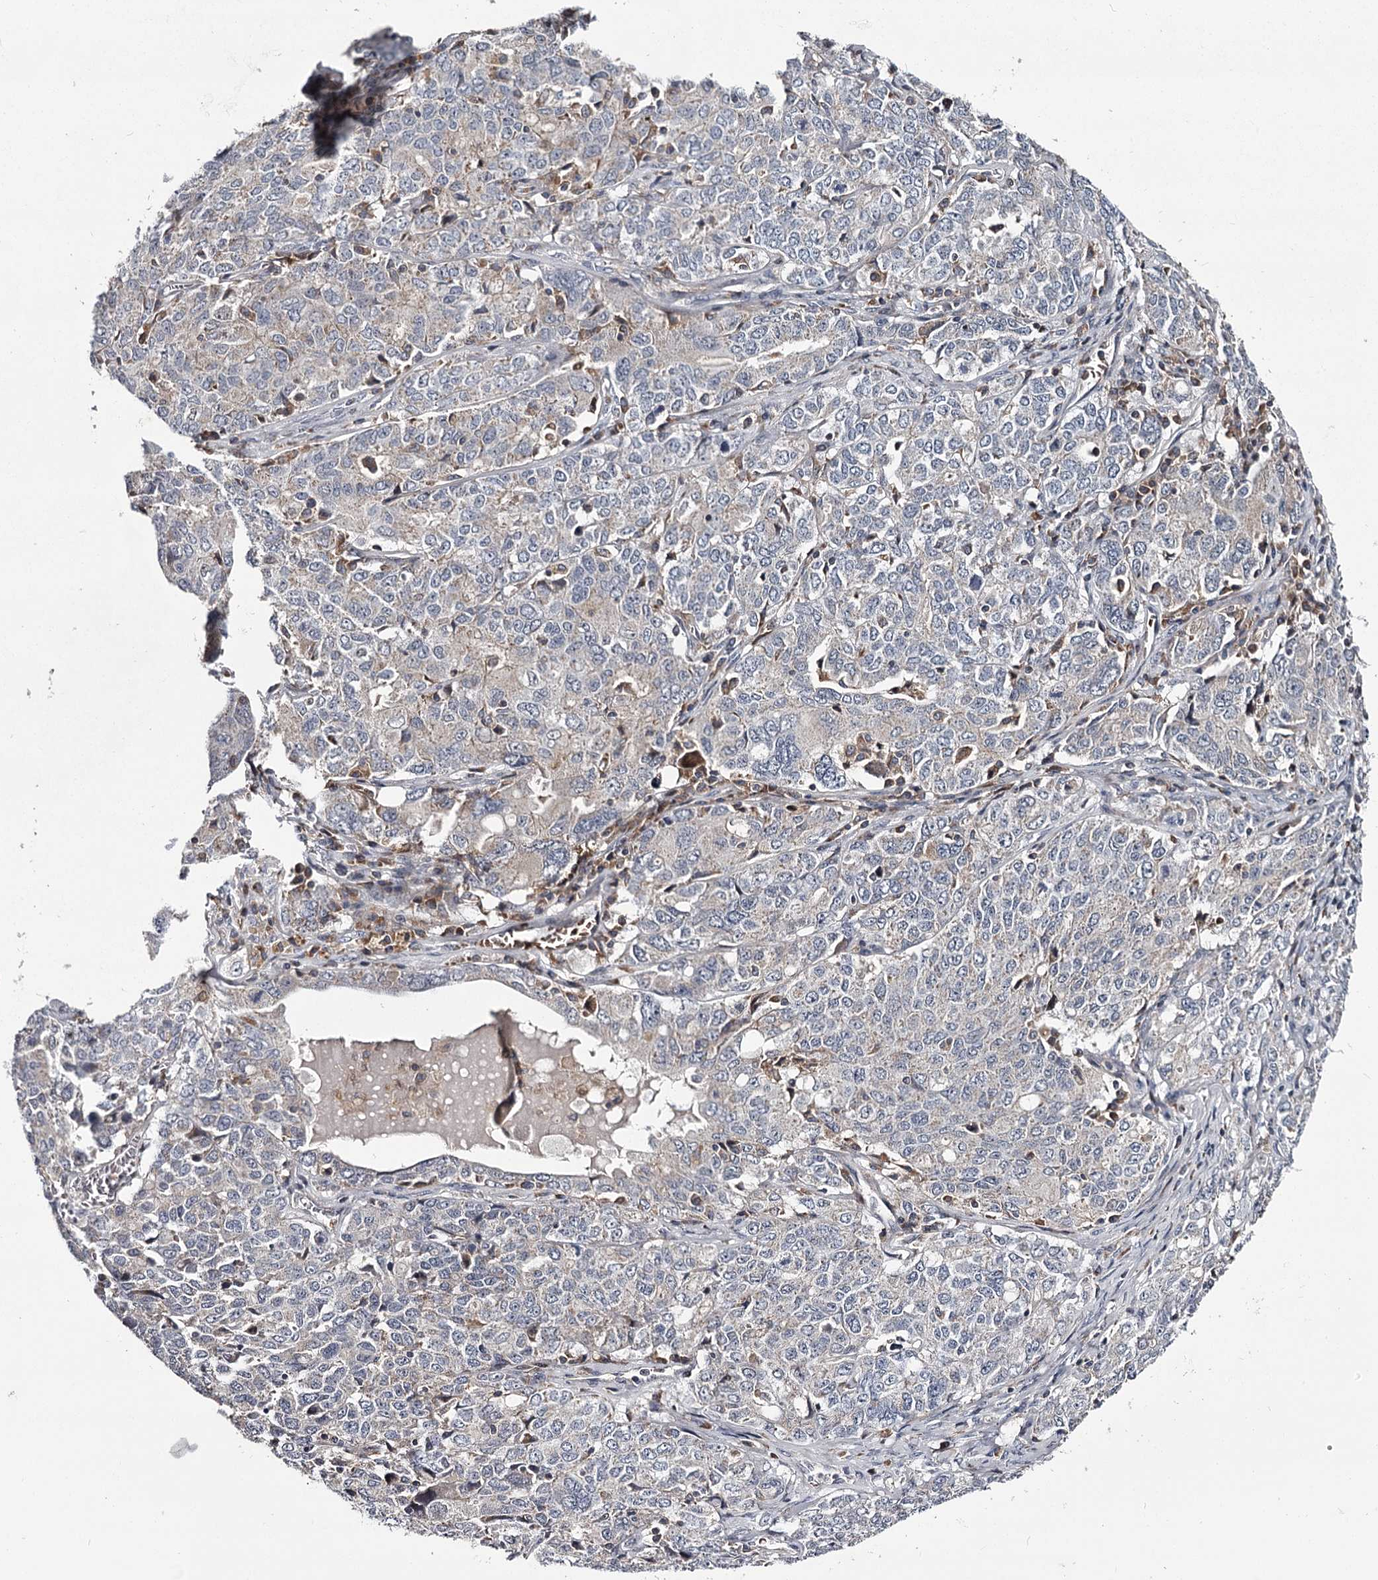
{"staining": {"intensity": "negative", "quantity": "none", "location": "none"}, "tissue": "ovarian cancer", "cell_type": "Tumor cells", "image_type": "cancer", "snomed": [{"axis": "morphology", "description": "Carcinoma, endometroid"}, {"axis": "topography", "description": "Ovary"}], "caption": "High power microscopy image of an IHC micrograph of ovarian endometroid carcinoma, revealing no significant expression in tumor cells.", "gene": "RASSF6", "patient": {"sex": "female", "age": 62}}